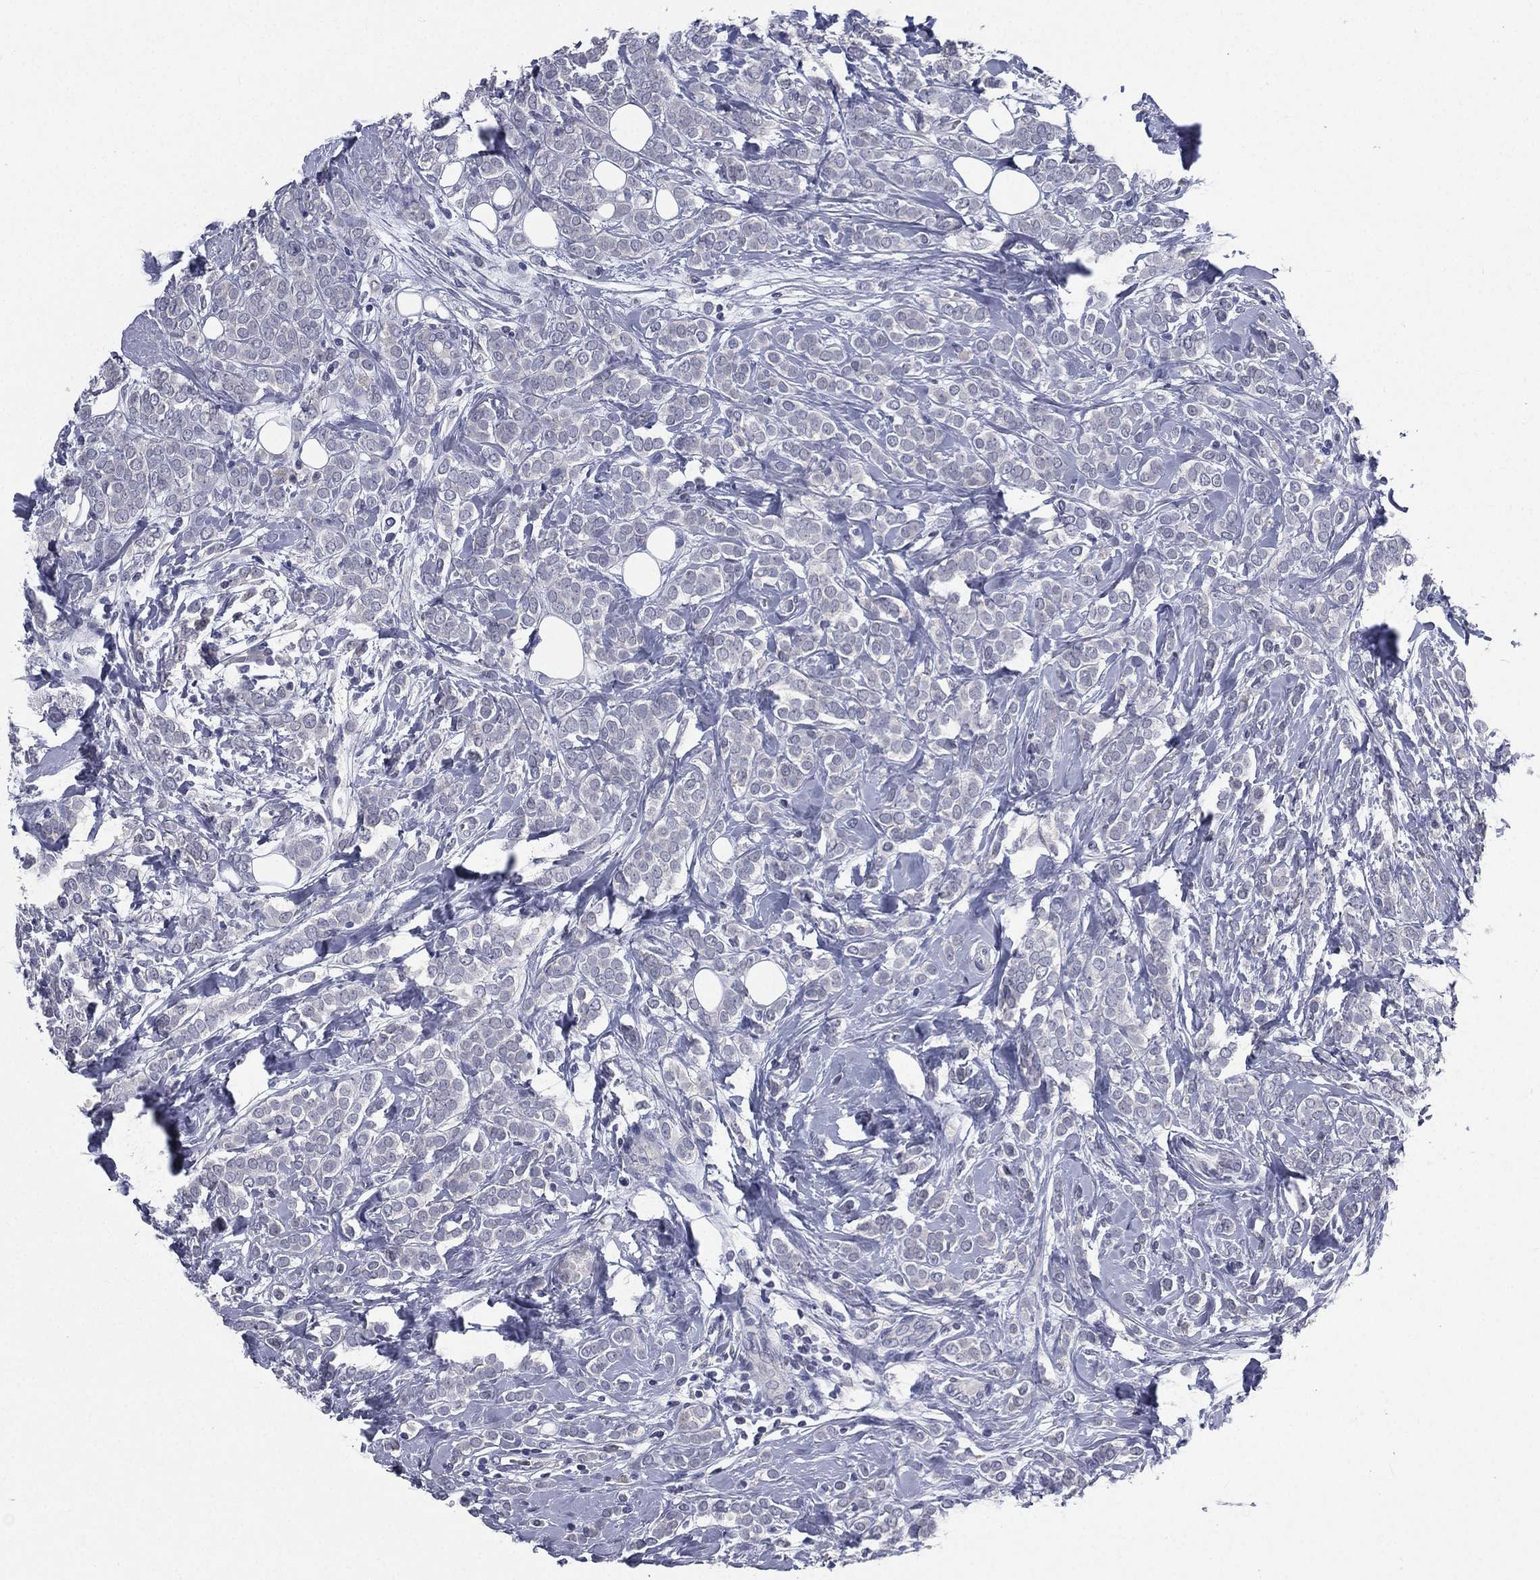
{"staining": {"intensity": "negative", "quantity": "none", "location": "none"}, "tissue": "breast cancer", "cell_type": "Tumor cells", "image_type": "cancer", "snomed": [{"axis": "morphology", "description": "Lobular carcinoma"}, {"axis": "topography", "description": "Breast"}], "caption": "An immunohistochemistry (IHC) image of breast cancer is shown. There is no staining in tumor cells of breast cancer.", "gene": "IFT27", "patient": {"sex": "female", "age": 49}}